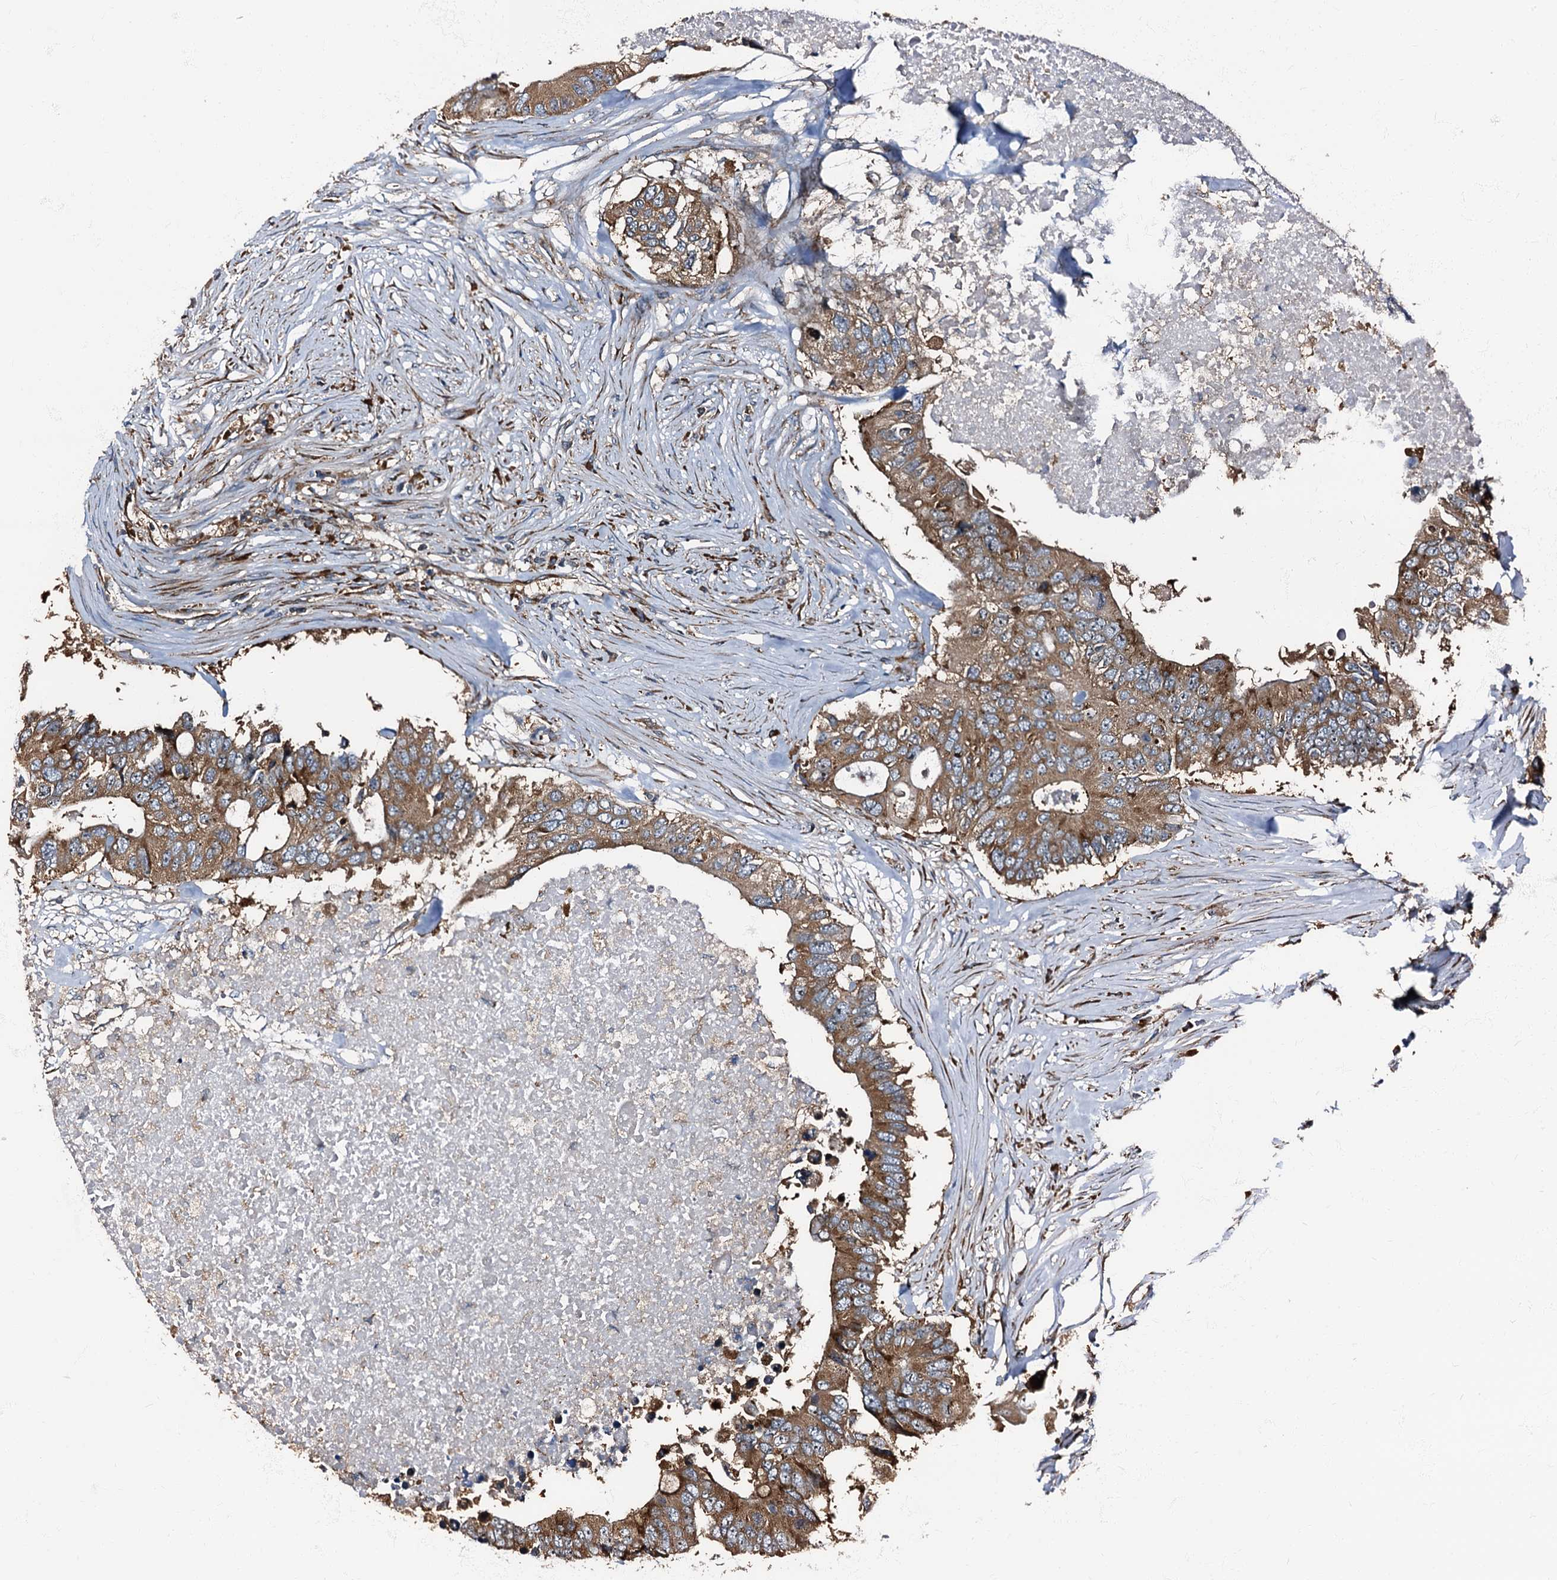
{"staining": {"intensity": "moderate", "quantity": ">75%", "location": "cytoplasmic/membranous"}, "tissue": "colorectal cancer", "cell_type": "Tumor cells", "image_type": "cancer", "snomed": [{"axis": "morphology", "description": "Adenocarcinoma, NOS"}, {"axis": "topography", "description": "Colon"}], "caption": "Protein analysis of adenocarcinoma (colorectal) tissue reveals moderate cytoplasmic/membranous staining in approximately >75% of tumor cells. (Stains: DAB (3,3'-diaminobenzidine) in brown, nuclei in blue, Microscopy: brightfield microscopy at high magnification).", "gene": "ATP2C1", "patient": {"sex": "male", "age": 71}}